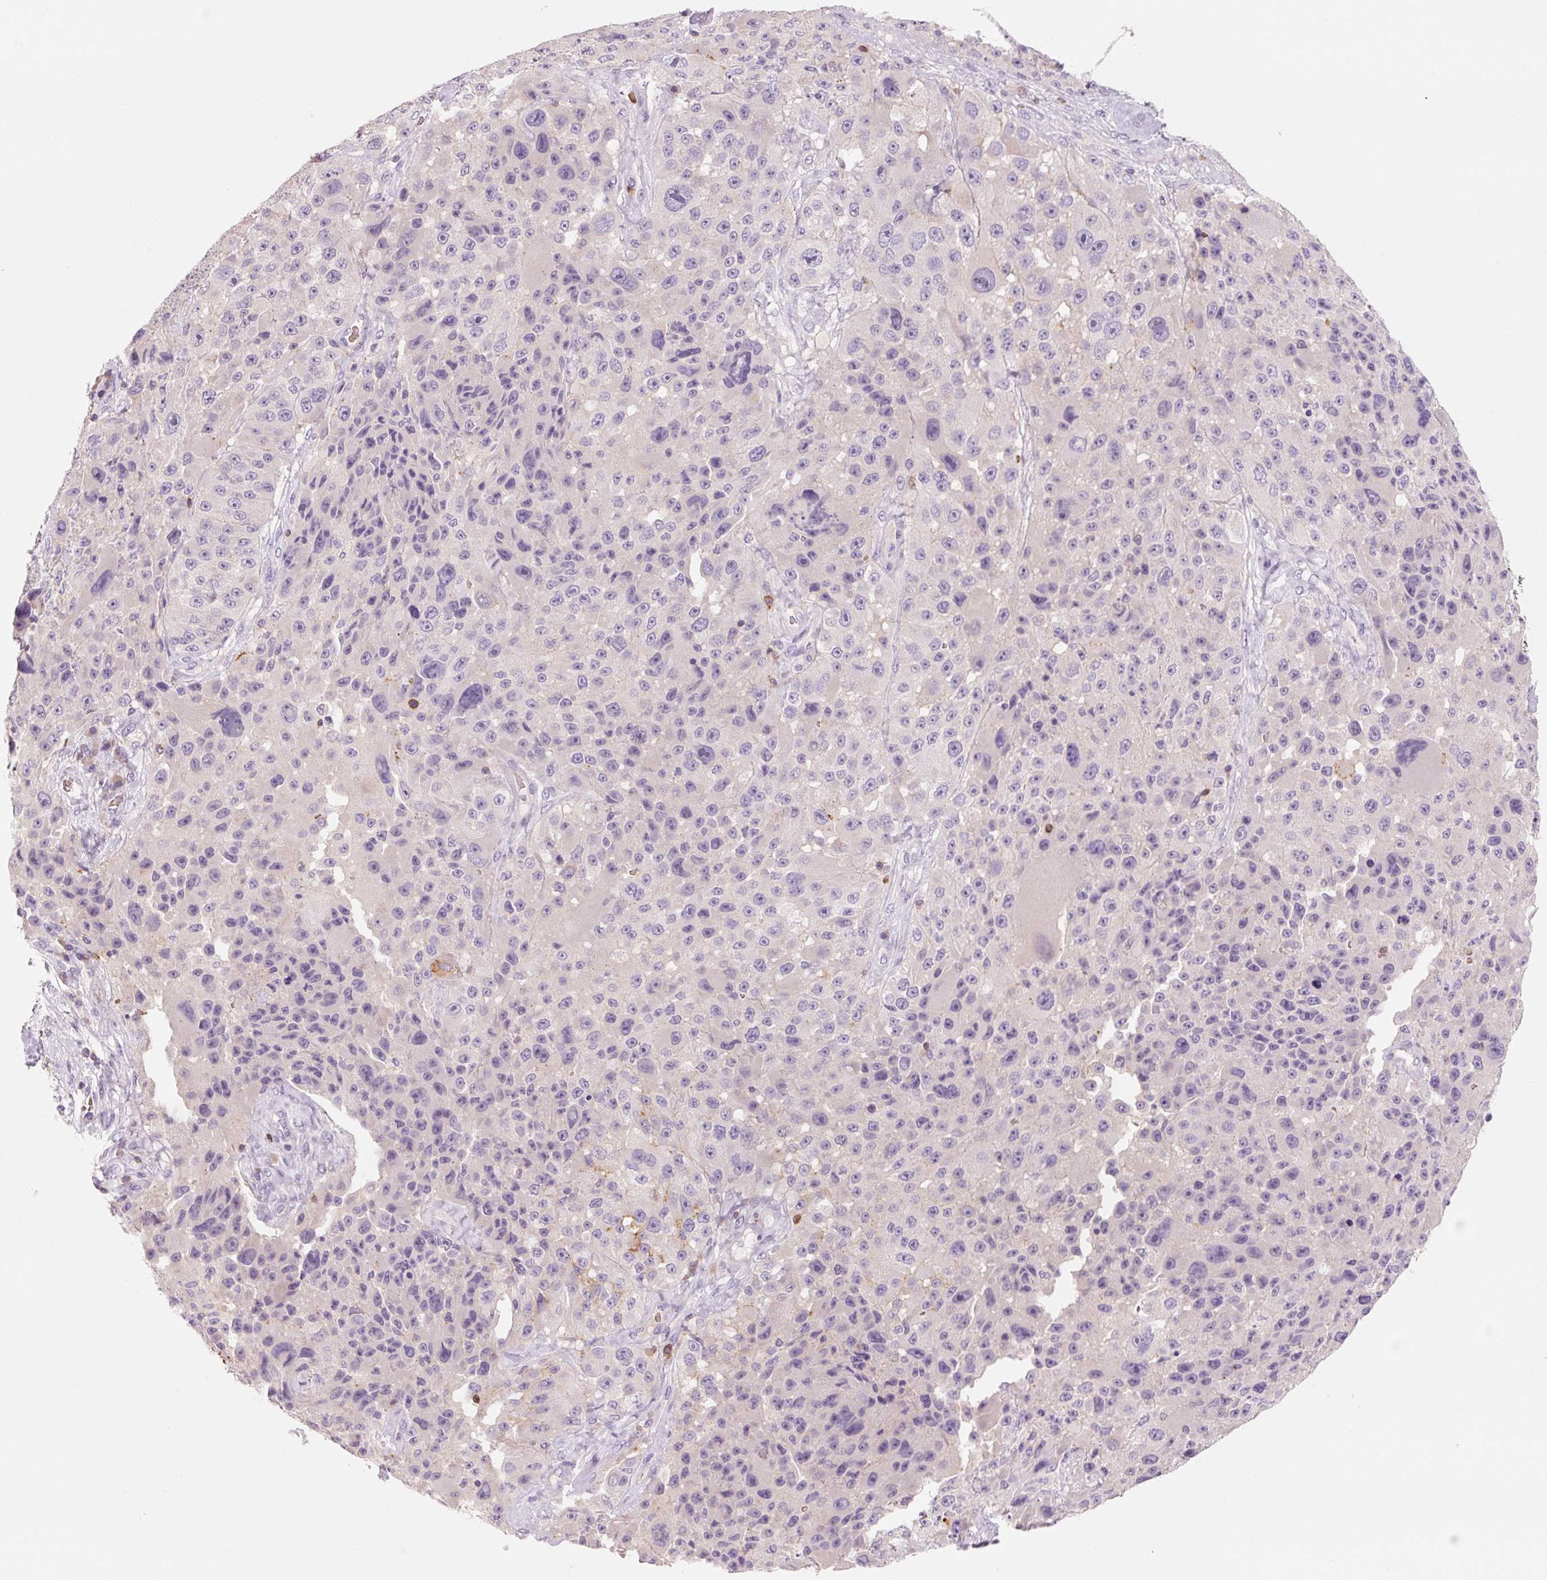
{"staining": {"intensity": "negative", "quantity": "none", "location": "none"}, "tissue": "melanoma", "cell_type": "Tumor cells", "image_type": "cancer", "snomed": [{"axis": "morphology", "description": "Malignant melanoma, Metastatic site"}, {"axis": "topography", "description": "Lymph node"}], "caption": "Immunohistochemistry image of neoplastic tissue: human malignant melanoma (metastatic site) stained with DAB shows no significant protein expression in tumor cells.", "gene": "OR8K1", "patient": {"sex": "male", "age": 62}}